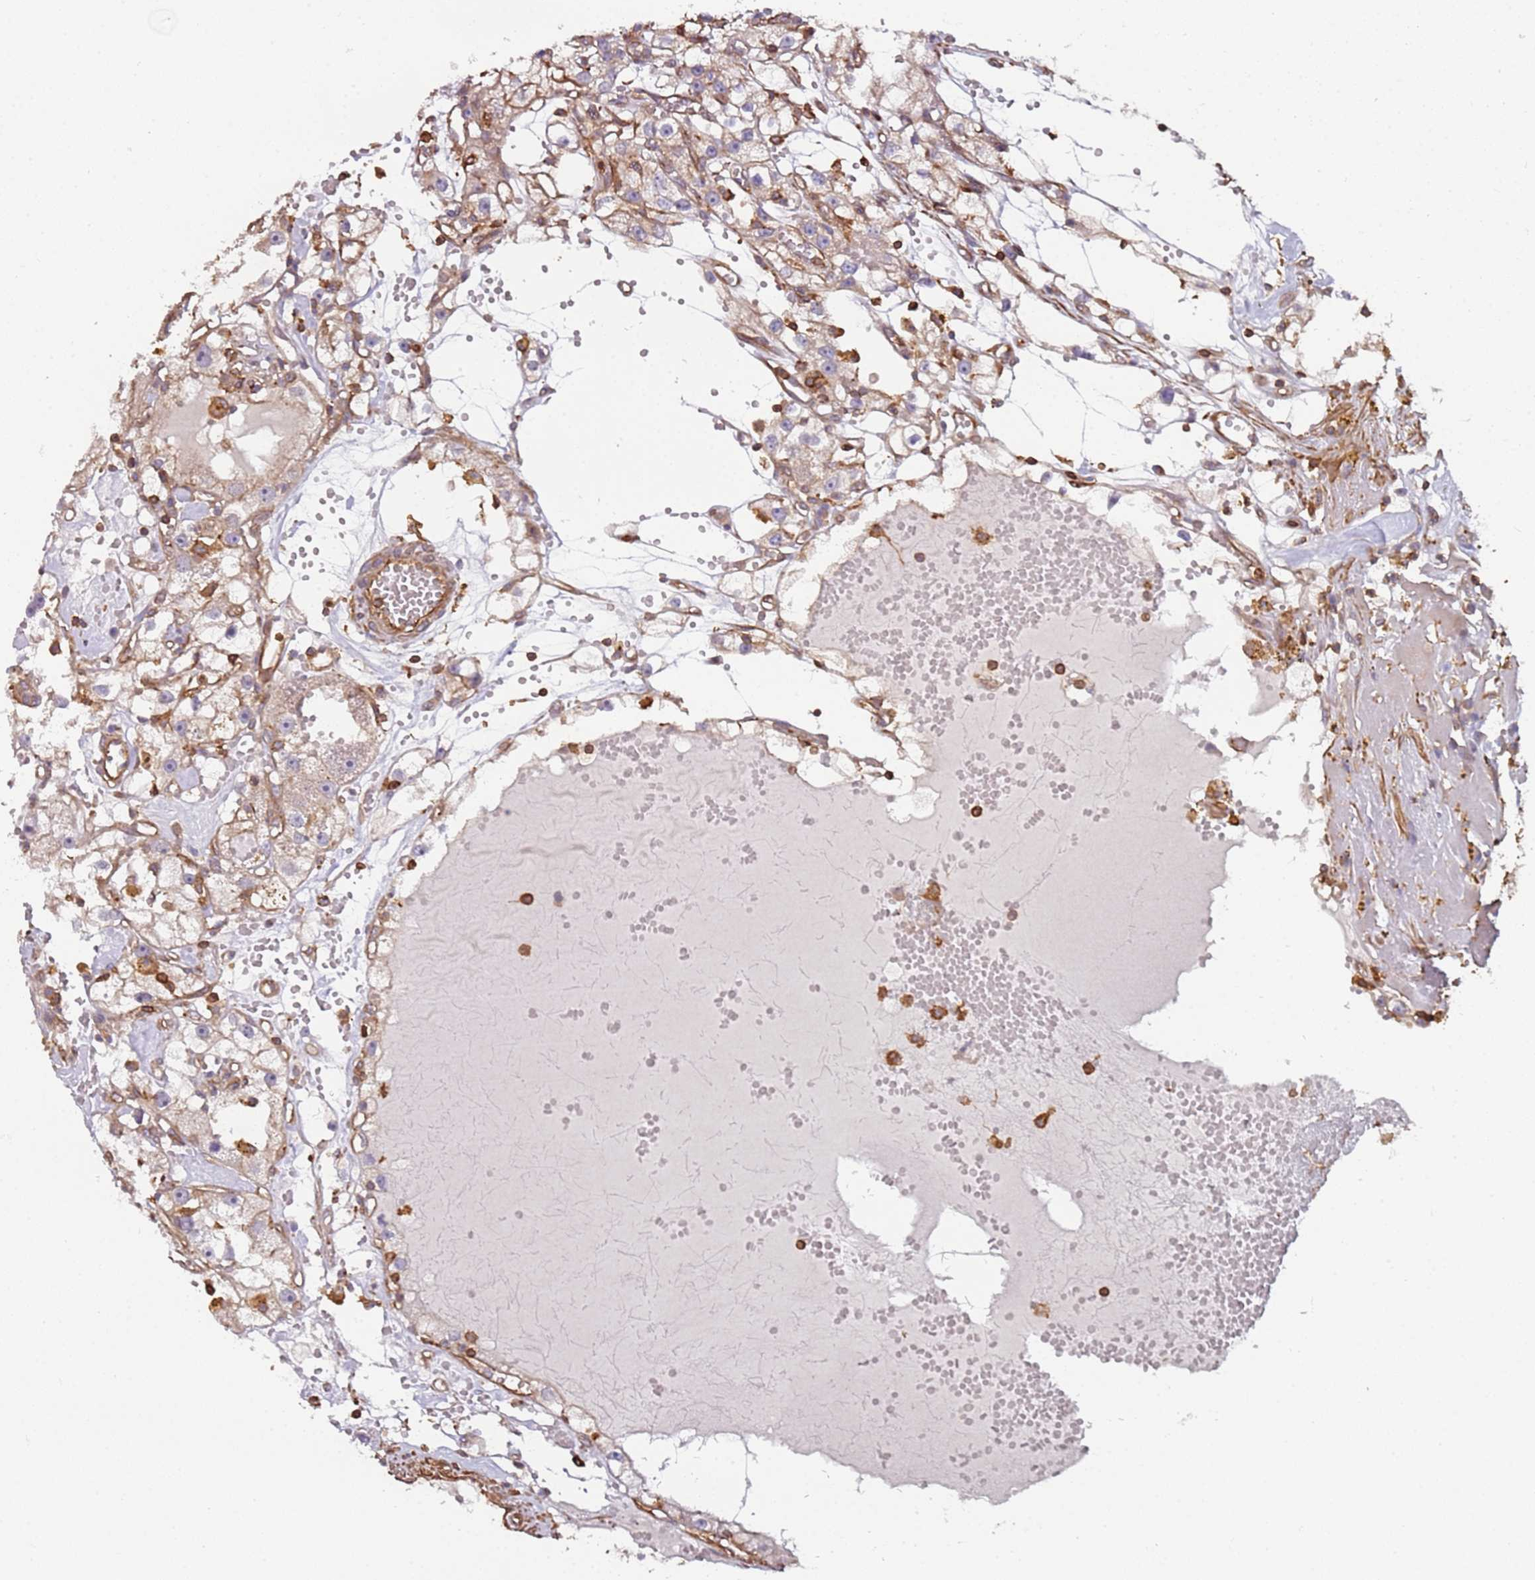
{"staining": {"intensity": "weak", "quantity": "25%-75%", "location": "cytoplasmic/membranous"}, "tissue": "renal cancer", "cell_type": "Tumor cells", "image_type": "cancer", "snomed": [{"axis": "morphology", "description": "Adenocarcinoma, NOS"}, {"axis": "topography", "description": "Kidney"}], "caption": "Immunohistochemistry (IHC) micrograph of renal cancer (adenocarcinoma) stained for a protein (brown), which exhibits low levels of weak cytoplasmic/membranous staining in about 25%-75% of tumor cells.", "gene": "CYP2U1", "patient": {"sex": "male", "age": 56}}